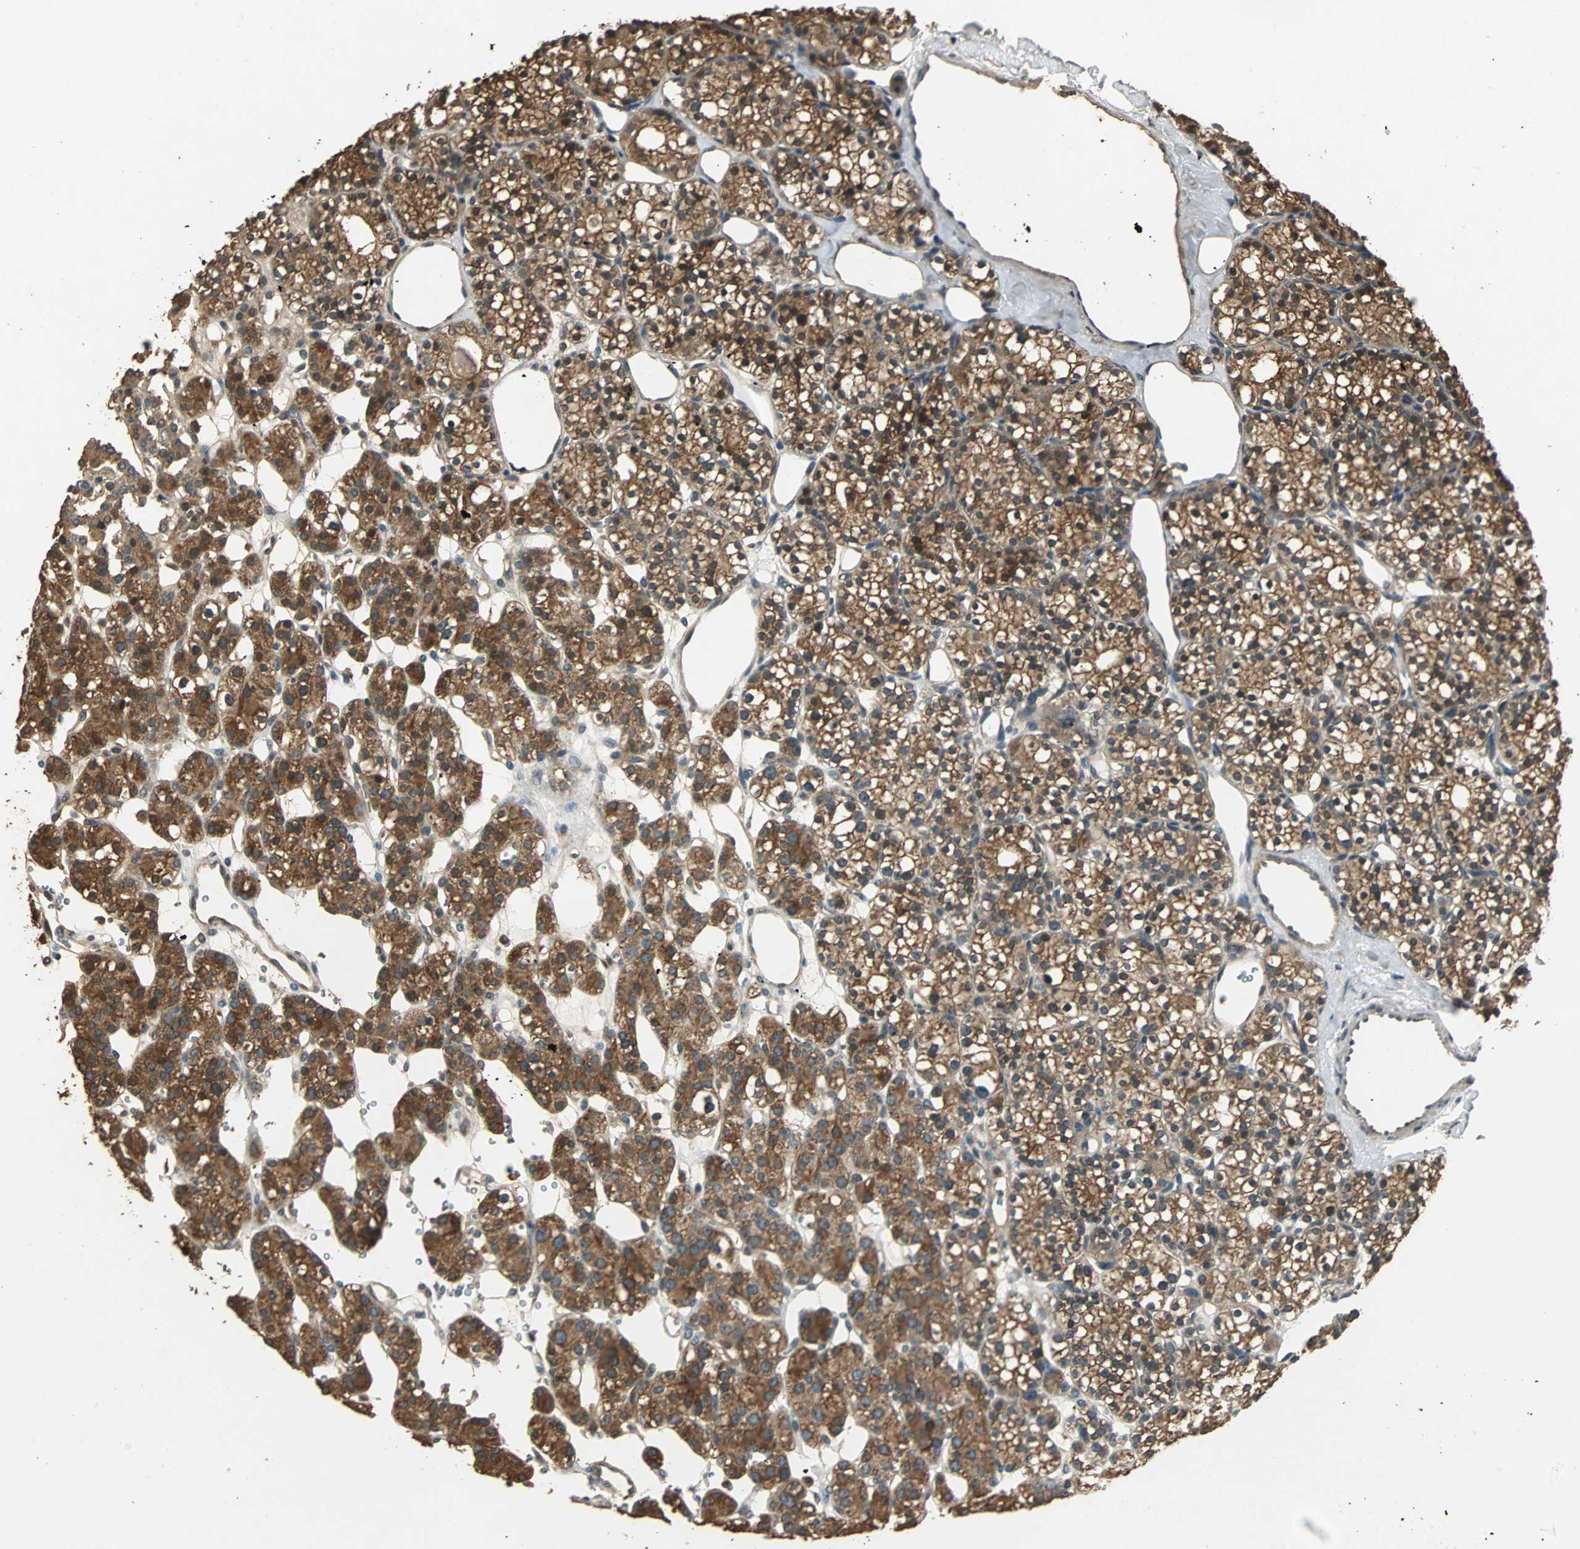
{"staining": {"intensity": "strong", "quantity": ">75%", "location": "cytoplasmic/membranous"}, "tissue": "parathyroid gland", "cell_type": "Glandular cells", "image_type": "normal", "snomed": [{"axis": "morphology", "description": "Normal tissue, NOS"}, {"axis": "topography", "description": "Parathyroid gland"}], "caption": "Protein staining of normal parathyroid gland demonstrates strong cytoplasmic/membranous expression in about >75% of glandular cells.", "gene": "ABHD2", "patient": {"sex": "female", "age": 64}}